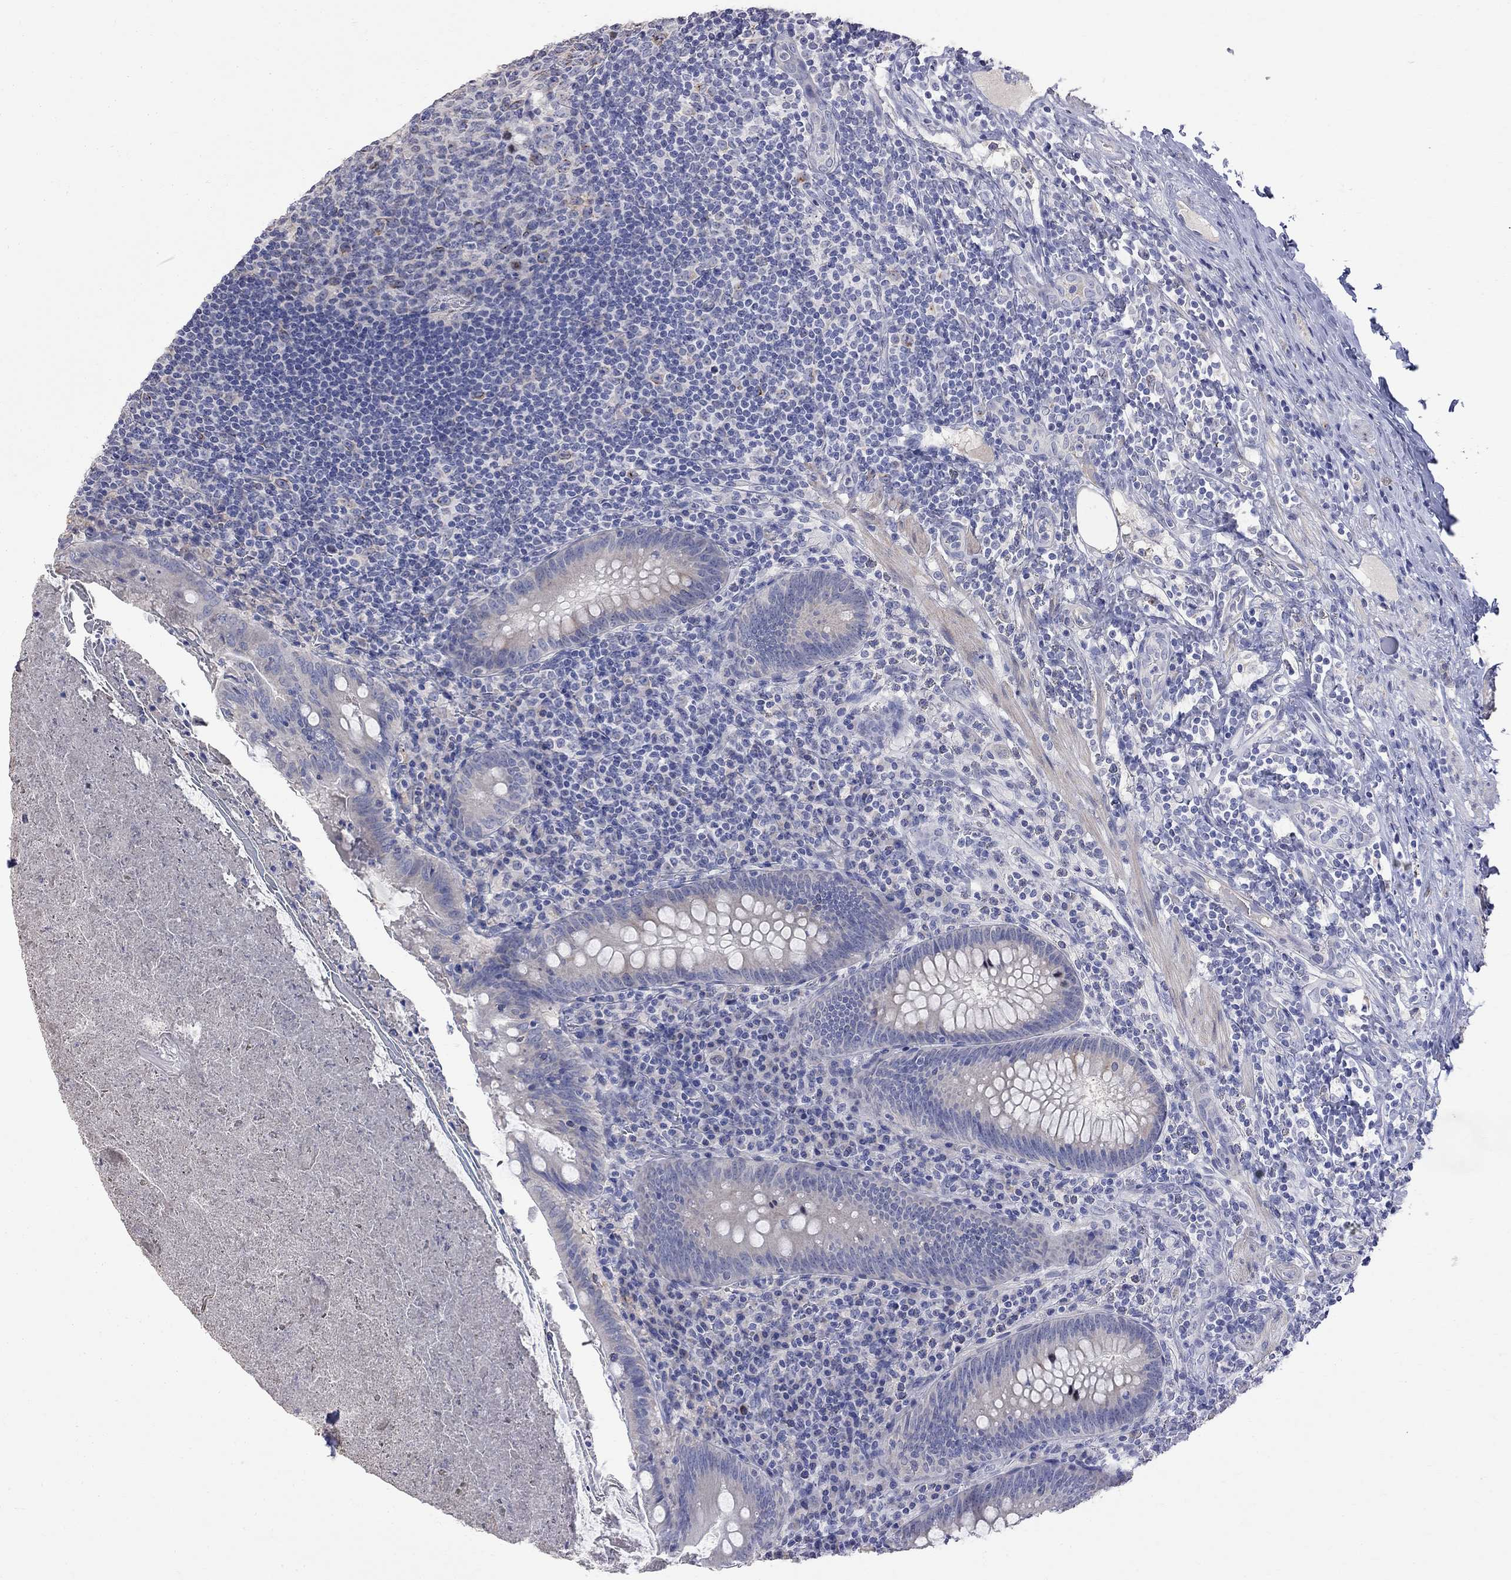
{"staining": {"intensity": "negative", "quantity": "none", "location": "none"}, "tissue": "appendix", "cell_type": "Glandular cells", "image_type": "normal", "snomed": [{"axis": "morphology", "description": "Normal tissue, NOS"}, {"axis": "topography", "description": "Appendix"}], "caption": "This is an immunohistochemistry image of normal appendix. There is no staining in glandular cells.", "gene": "CKAP2", "patient": {"sex": "male", "age": 47}}